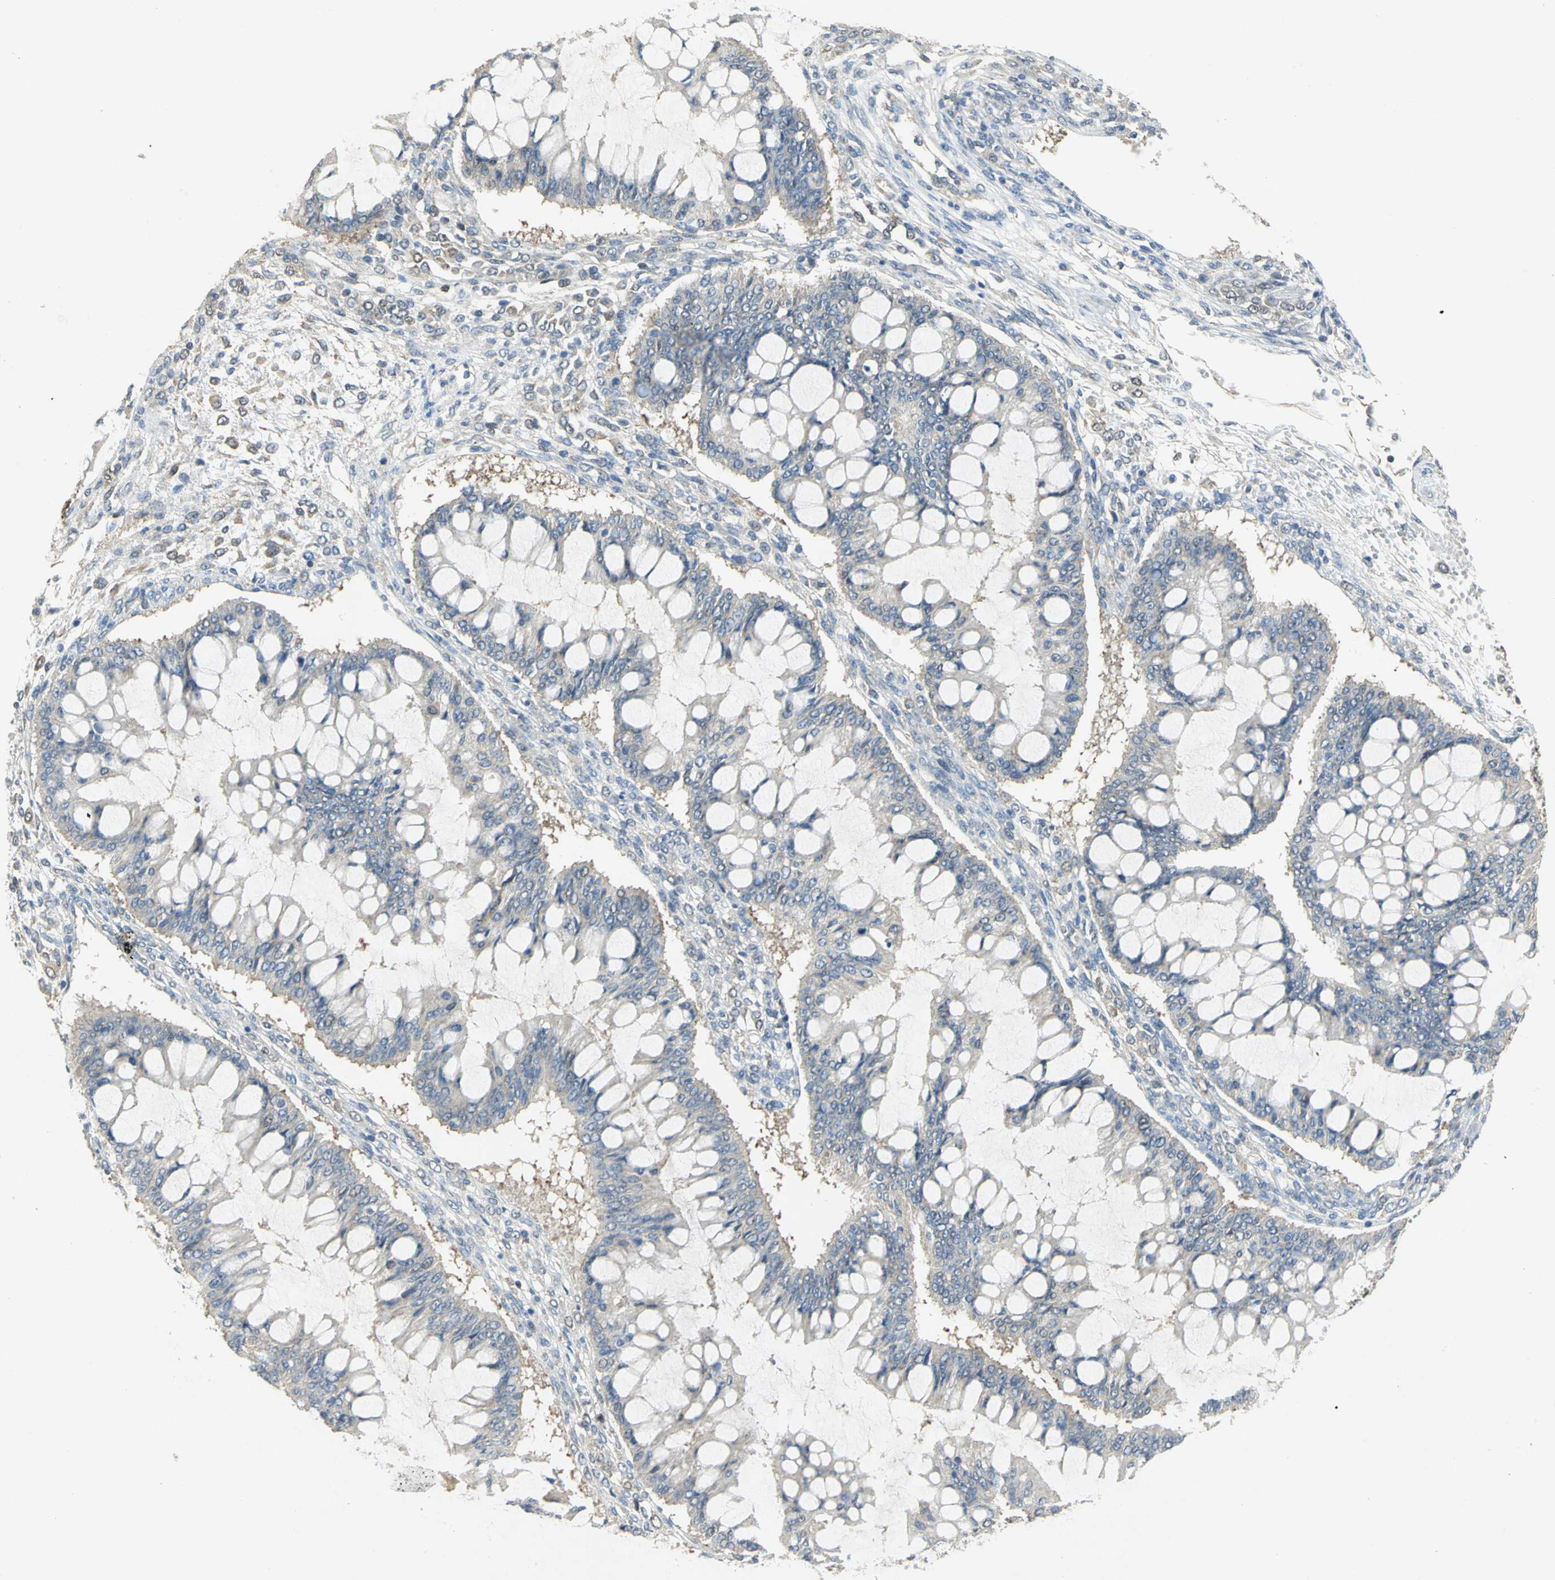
{"staining": {"intensity": "negative", "quantity": "none", "location": "none"}, "tissue": "ovarian cancer", "cell_type": "Tumor cells", "image_type": "cancer", "snomed": [{"axis": "morphology", "description": "Cystadenocarcinoma, mucinous, NOS"}, {"axis": "topography", "description": "Ovary"}], "caption": "Tumor cells are negative for brown protein staining in ovarian mucinous cystadenocarcinoma. (DAB (3,3'-diaminobenzidine) IHC with hematoxylin counter stain).", "gene": "PPIA", "patient": {"sex": "female", "age": 73}}